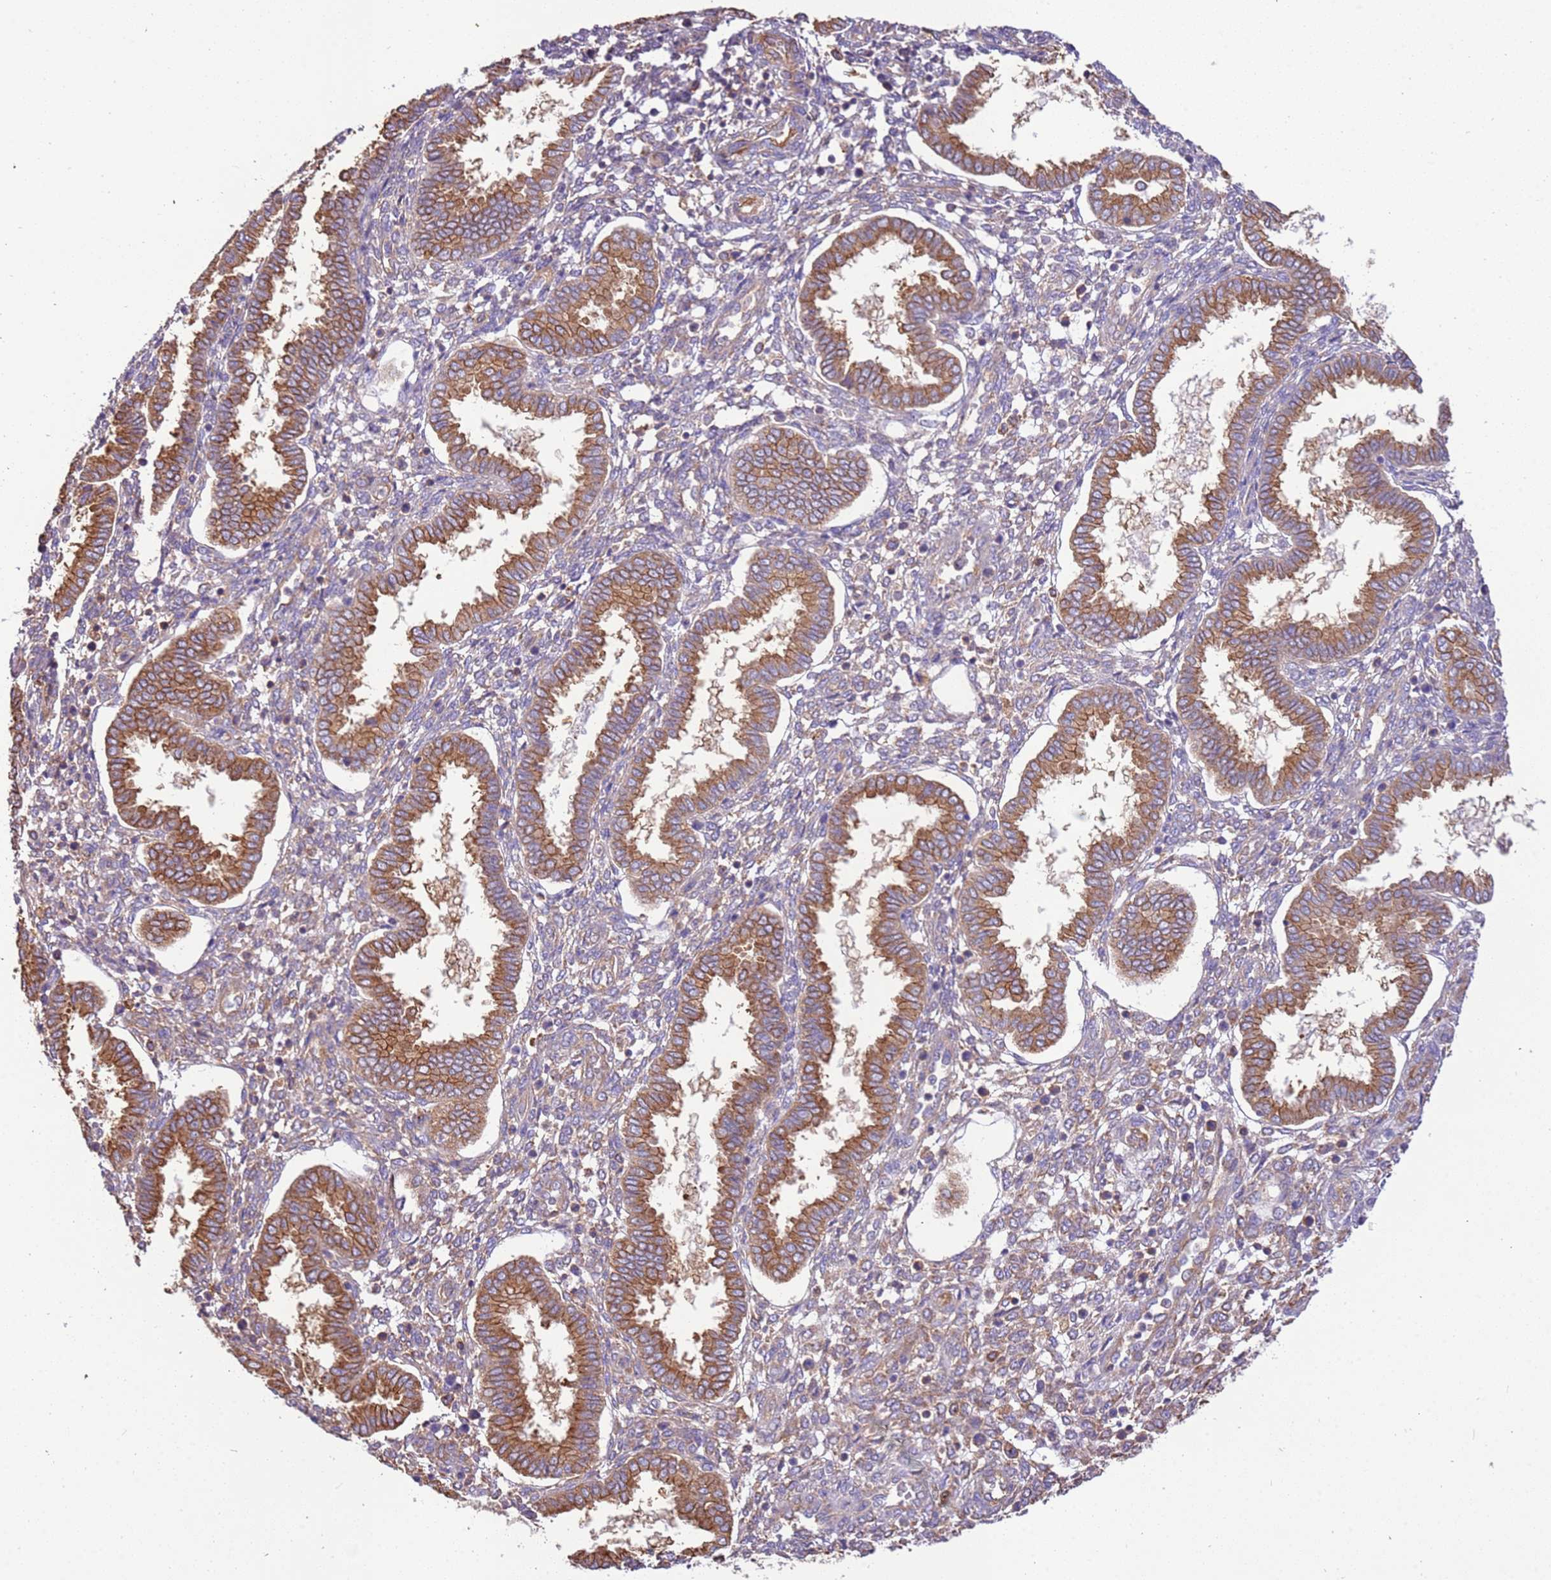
{"staining": {"intensity": "weak", "quantity": "25%-75%", "location": "cytoplasmic/membranous"}, "tissue": "endometrium", "cell_type": "Cells in endometrial stroma", "image_type": "normal", "snomed": [{"axis": "morphology", "description": "Normal tissue, NOS"}, {"axis": "topography", "description": "Endometrium"}], "caption": "Immunohistochemistry (IHC) photomicrograph of normal endometrium: human endometrium stained using immunohistochemistry (IHC) reveals low levels of weak protein expression localized specifically in the cytoplasmic/membranous of cells in endometrial stroma, appearing as a cytoplasmic/membranous brown color.", "gene": "NAALADL1", "patient": {"sex": "female", "age": 24}}